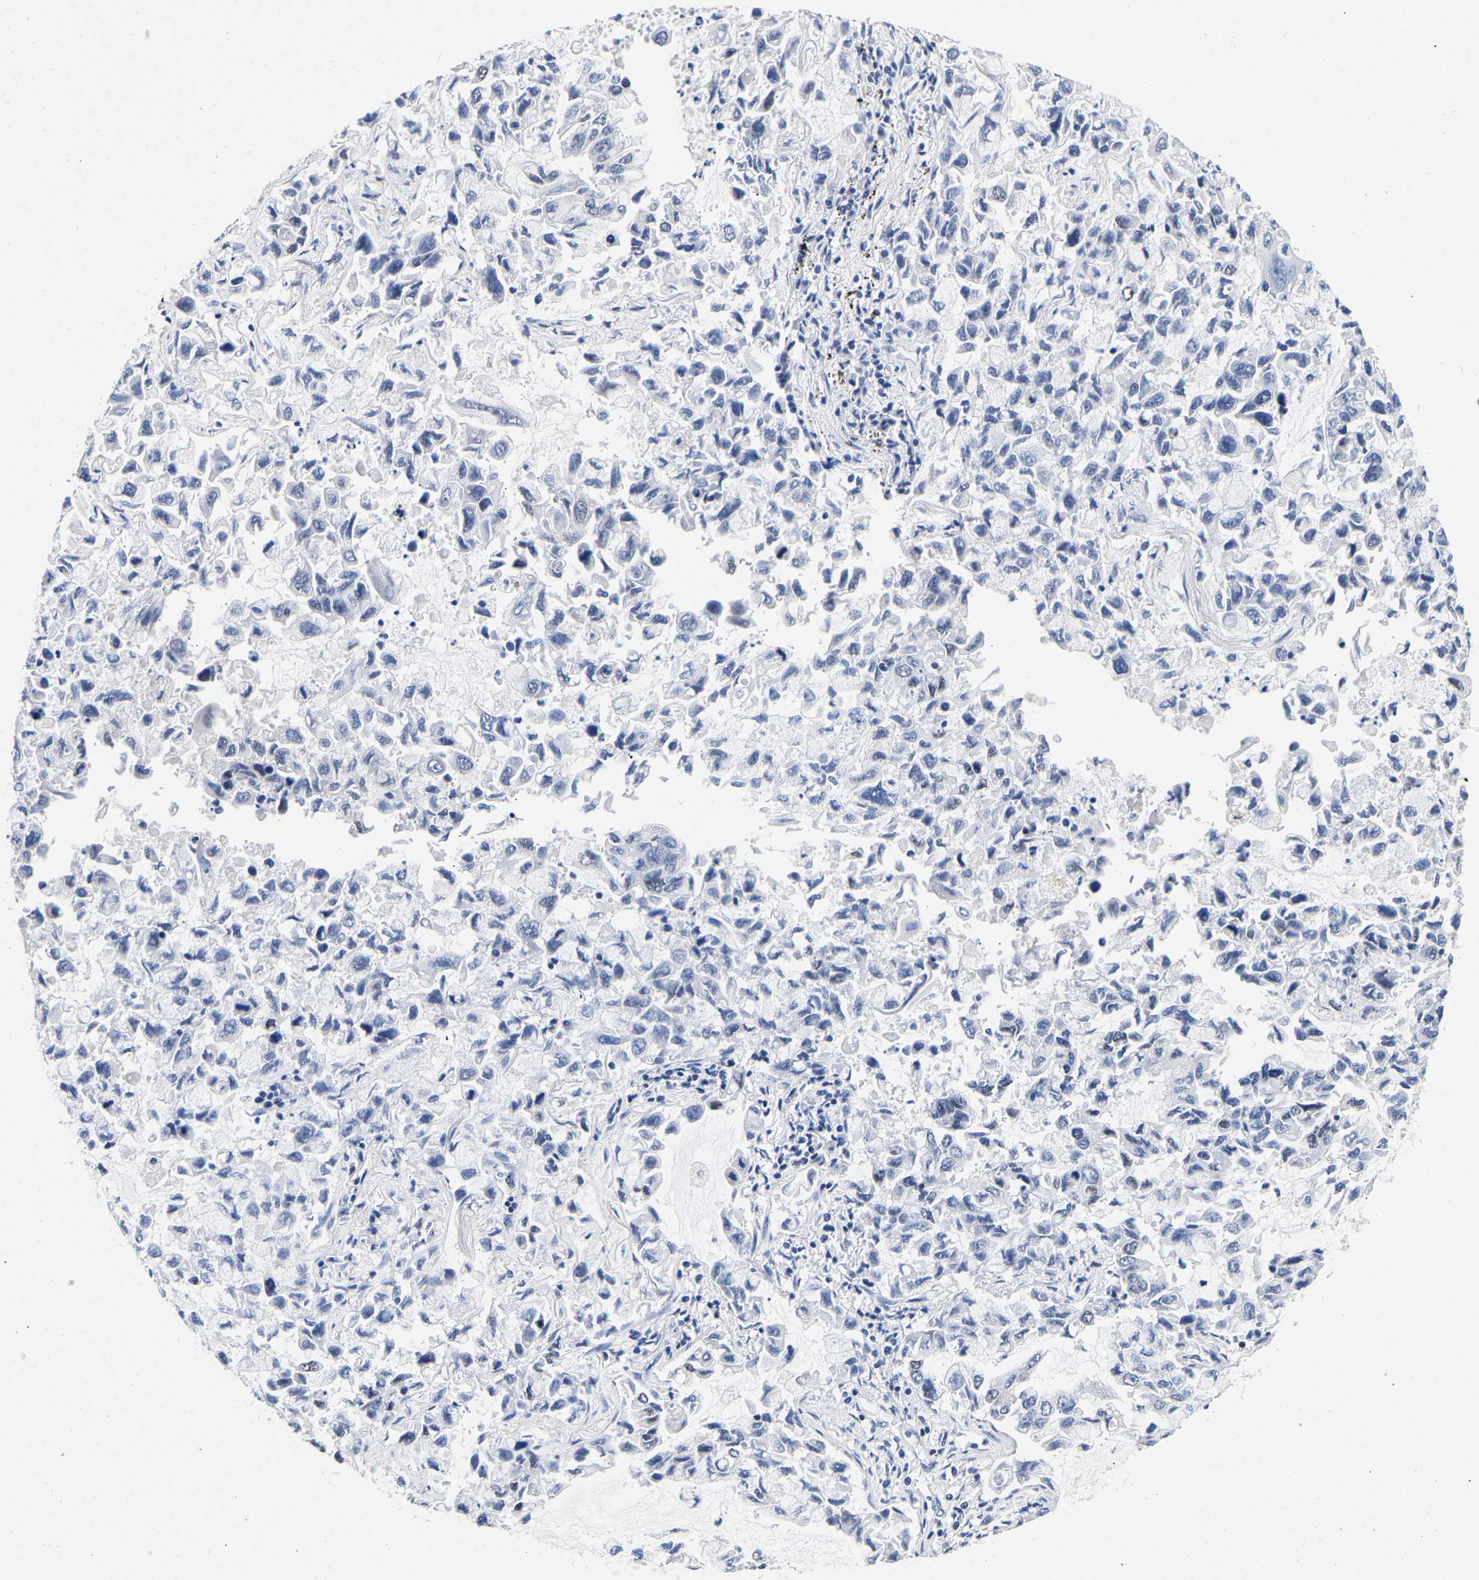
{"staining": {"intensity": "negative", "quantity": "none", "location": "none"}, "tissue": "lung cancer", "cell_type": "Tumor cells", "image_type": "cancer", "snomed": [{"axis": "morphology", "description": "Adenocarcinoma, NOS"}, {"axis": "topography", "description": "Lung"}], "caption": "This image is of lung cancer stained with IHC to label a protein in brown with the nuclei are counter-stained blue. There is no expression in tumor cells.", "gene": "CCDC6", "patient": {"sex": "male", "age": 64}}